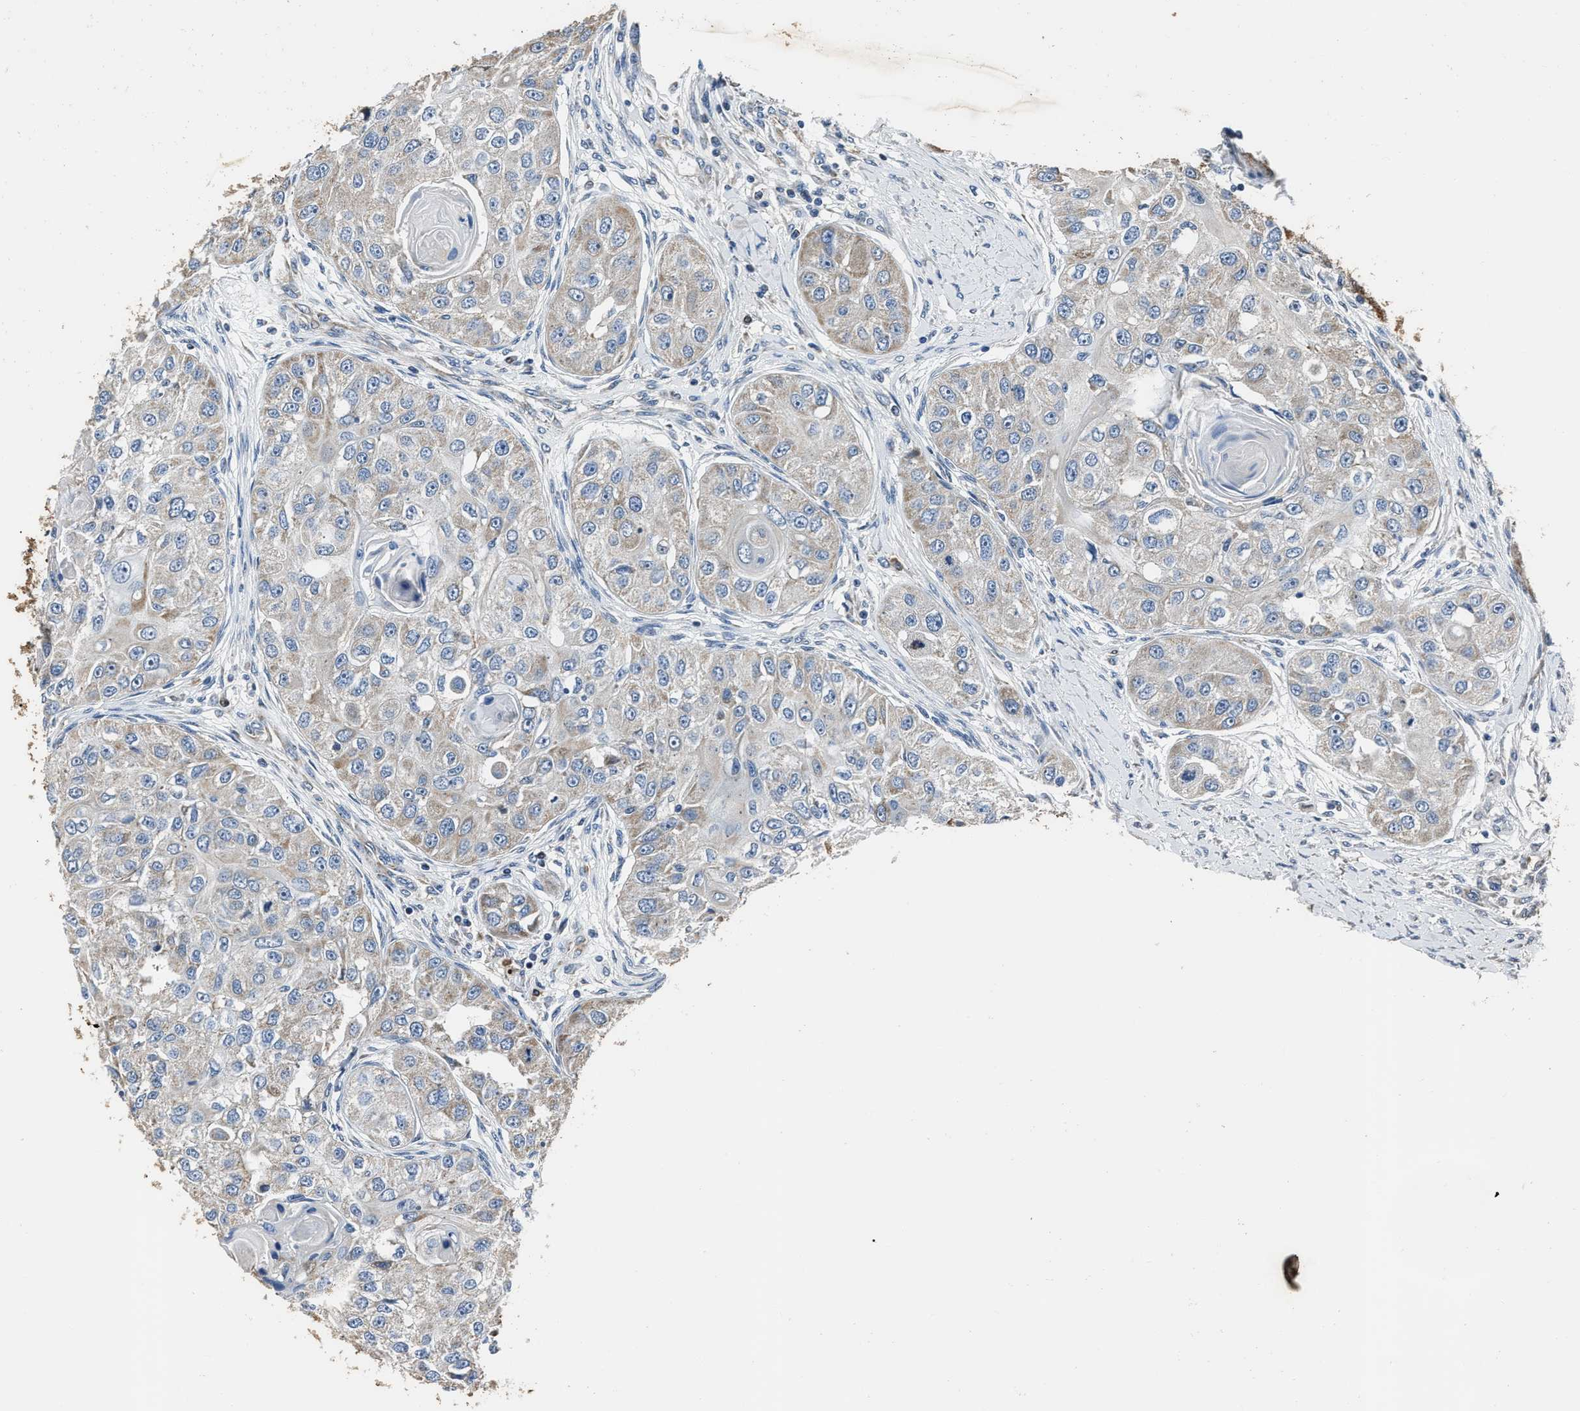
{"staining": {"intensity": "weak", "quantity": "25%-75%", "location": "cytoplasmic/membranous"}, "tissue": "head and neck cancer", "cell_type": "Tumor cells", "image_type": "cancer", "snomed": [{"axis": "morphology", "description": "Normal tissue, NOS"}, {"axis": "morphology", "description": "Squamous cell carcinoma, NOS"}, {"axis": "topography", "description": "Skeletal muscle"}, {"axis": "topography", "description": "Head-Neck"}], "caption": "Immunohistochemistry (IHC) of squamous cell carcinoma (head and neck) demonstrates low levels of weak cytoplasmic/membranous positivity in about 25%-75% of tumor cells.", "gene": "NSUN5", "patient": {"sex": "male", "age": 51}}